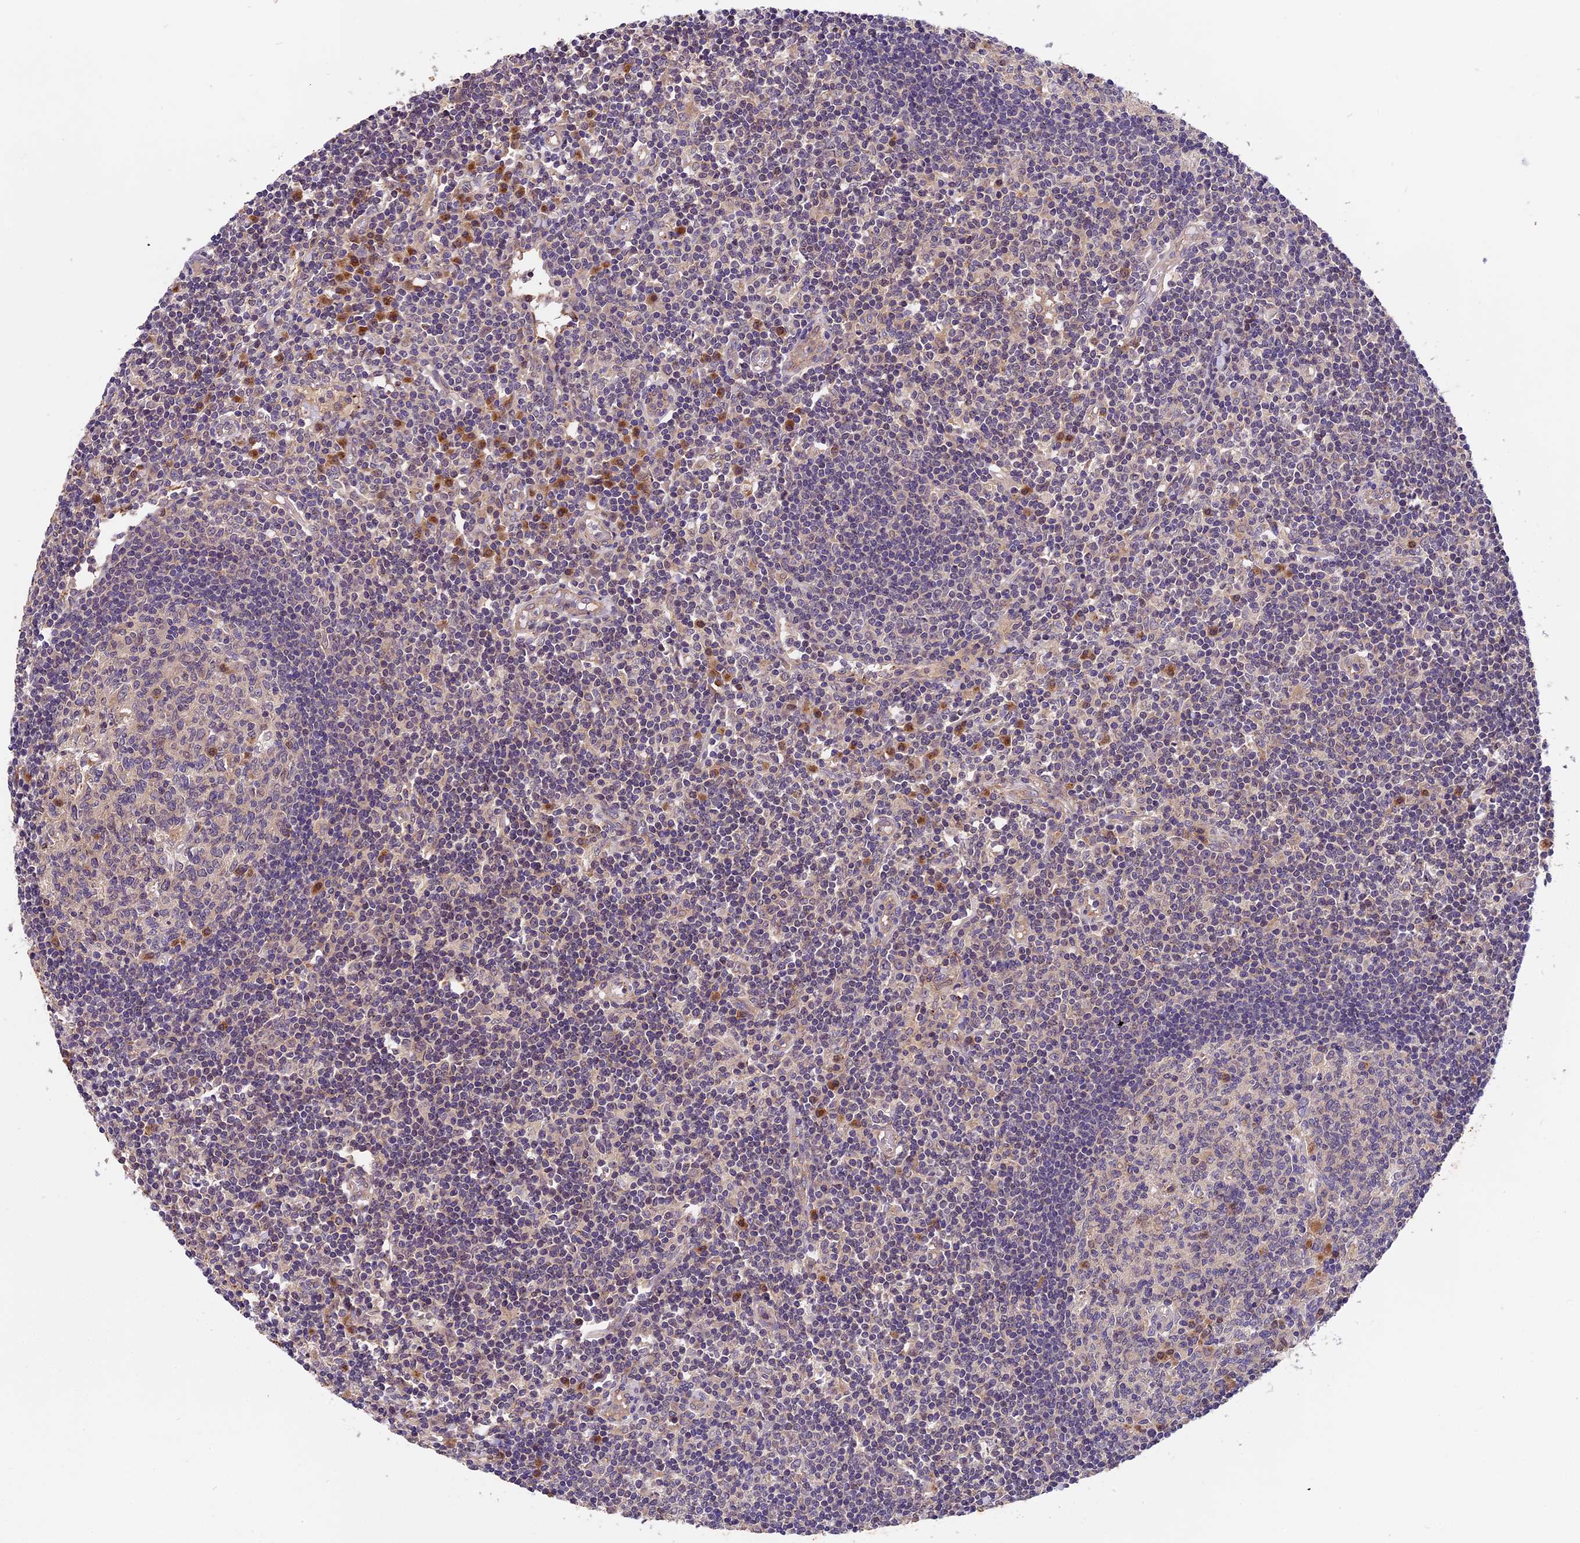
{"staining": {"intensity": "moderate", "quantity": "<25%", "location": "cytoplasmic/membranous,nuclear"}, "tissue": "lymph node", "cell_type": "Germinal center cells", "image_type": "normal", "snomed": [{"axis": "morphology", "description": "Normal tissue, NOS"}, {"axis": "topography", "description": "Lymph node"}], "caption": "Protein expression analysis of benign lymph node demonstrates moderate cytoplasmic/membranous,nuclear expression in about <25% of germinal center cells. The protein is stained brown, and the nuclei are stained in blue (DAB IHC with brightfield microscopy, high magnification).", "gene": "COPE", "patient": {"sex": "female", "age": 55}}